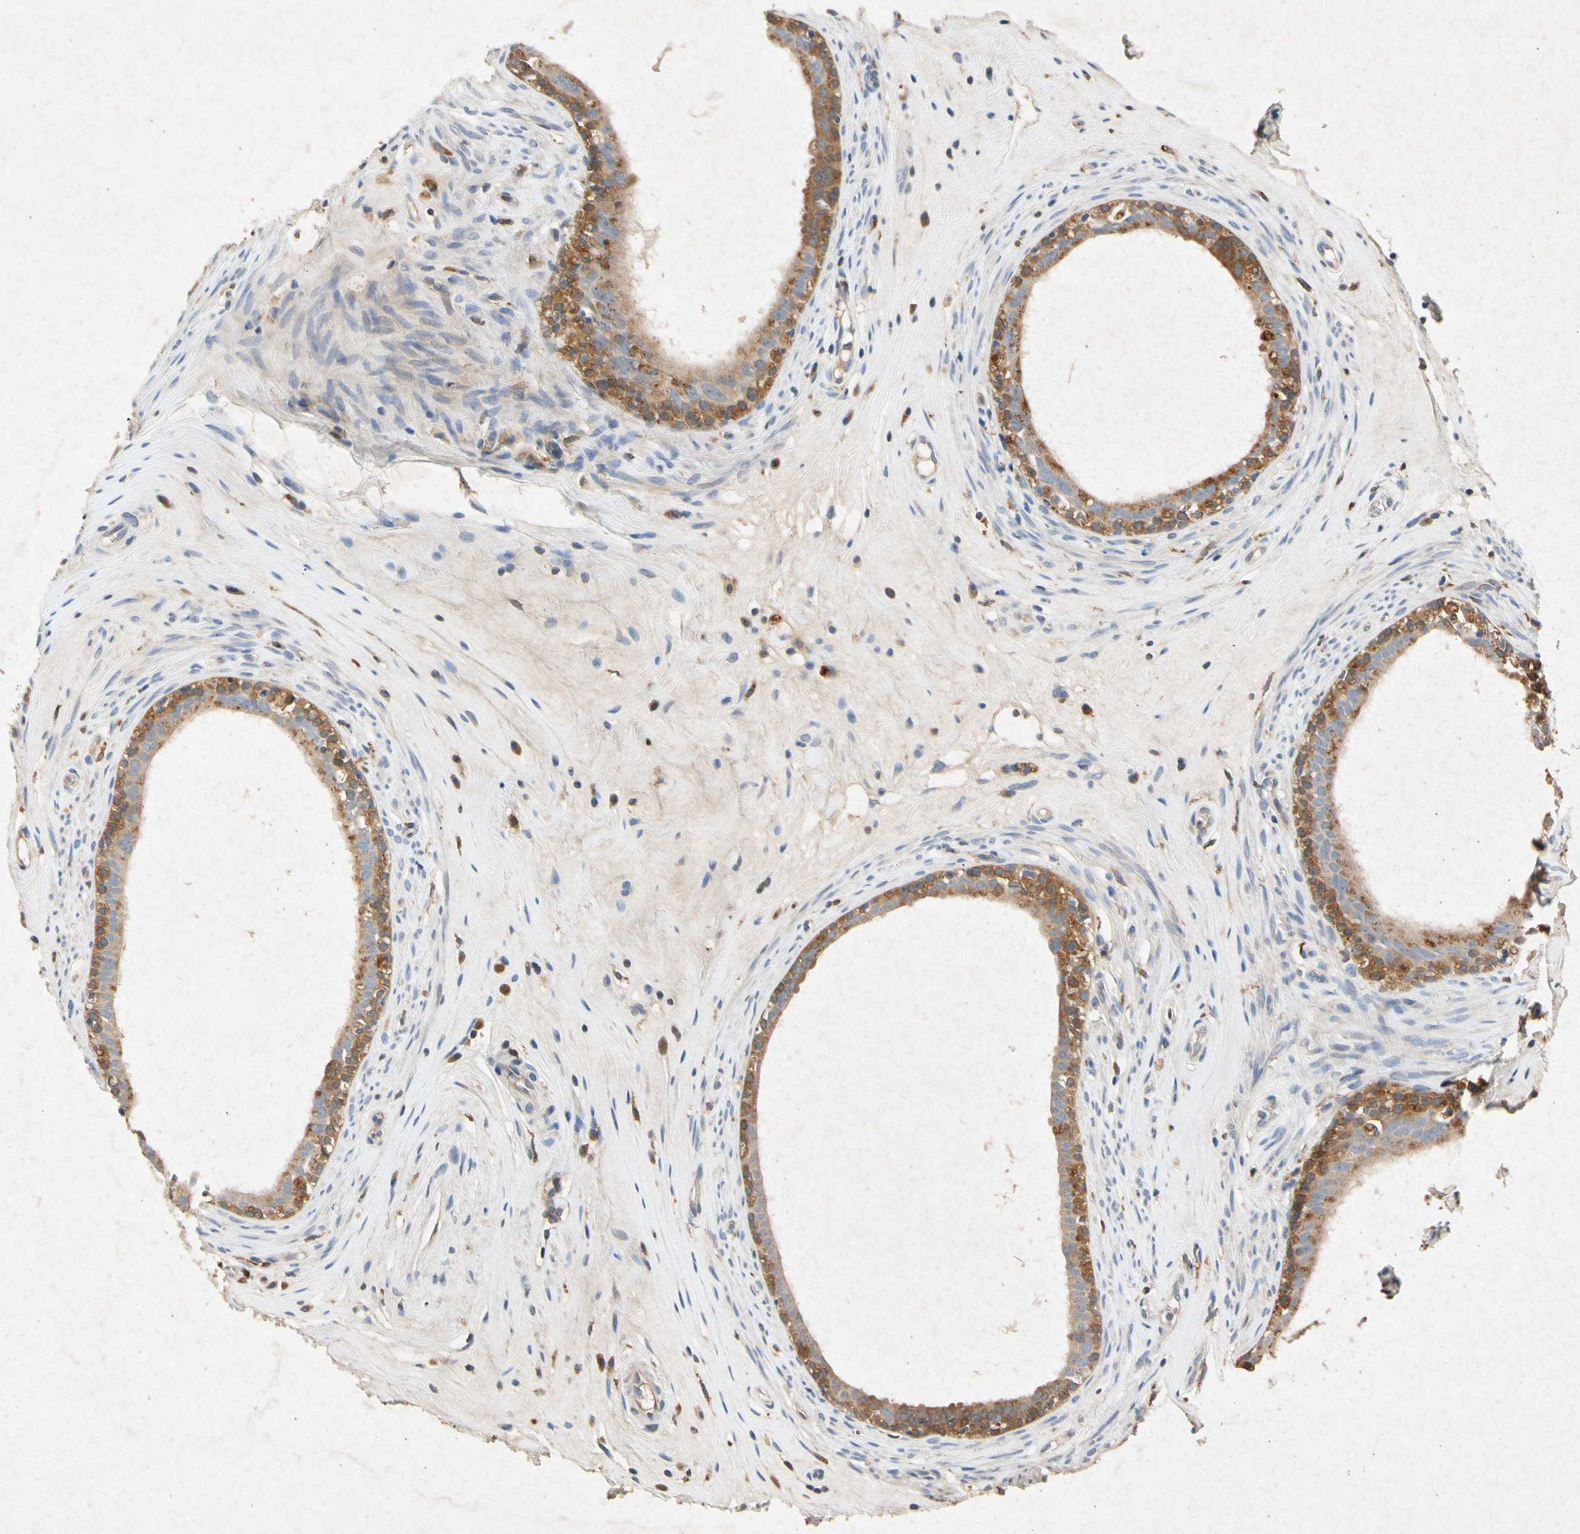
{"staining": {"intensity": "moderate", "quantity": ">75%", "location": "cytoplasmic/membranous"}, "tissue": "epididymis", "cell_type": "Glandular cells", "image_type": "normal", "snomed": [{"axis": "morphology", "description": "Normal tissue, NOS"}, {"axis": "morphology", "description": "Inflammation, NOS"}, {"axis": "topography", "description": "Epididymis"}], "caption": "Immunohistochemistry (IHC) histopathology image of normal human epididymis stained for a protein (brown), which demonstrates medium levels of moderate cytoplasmic/membranous staining in about >75% of glandular cells.", "gene": "RPS6KA1", "patient": {"sex": "male", "age": 84}}